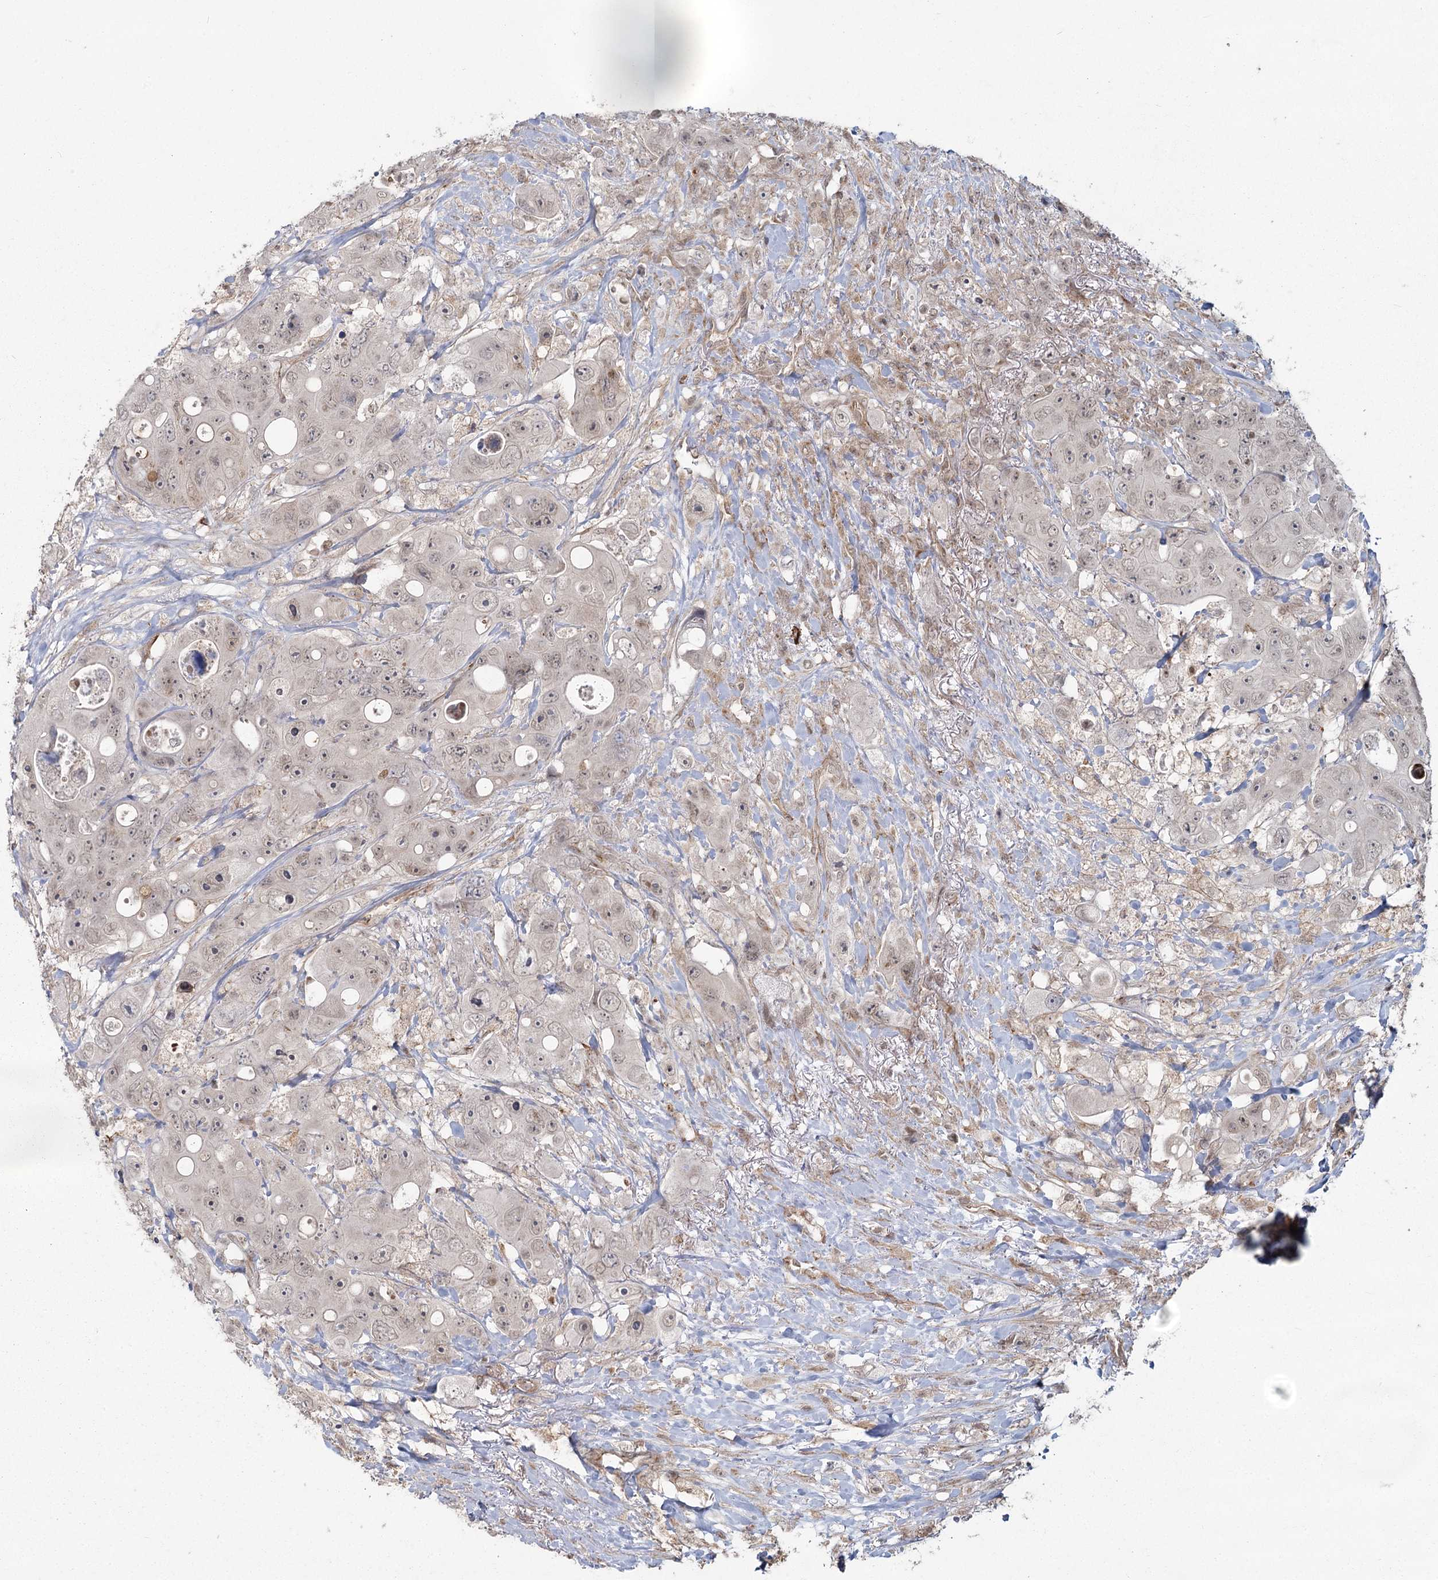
{"staining": {"intensity": "weak", "quantity": "25%-75%", "location": "nuclear"}, "tissue": "colorectal cancer", "cell_type": "Tumor cells", "image_type": "cancer", "snomed": [{"axis": "morphology", "description": "Adenocarcinoma, NOS"}, {"axis": "topography", "description": "Colon"}], "caption": "The photomicrograph reveals immunohistochemical staining of colorectal cancer. There is weak nuclear positivity is present in approximately 25%-75% of tumor cells.", "gene": "AP2M1", "patient": {"sex": "female", "age": 46}}